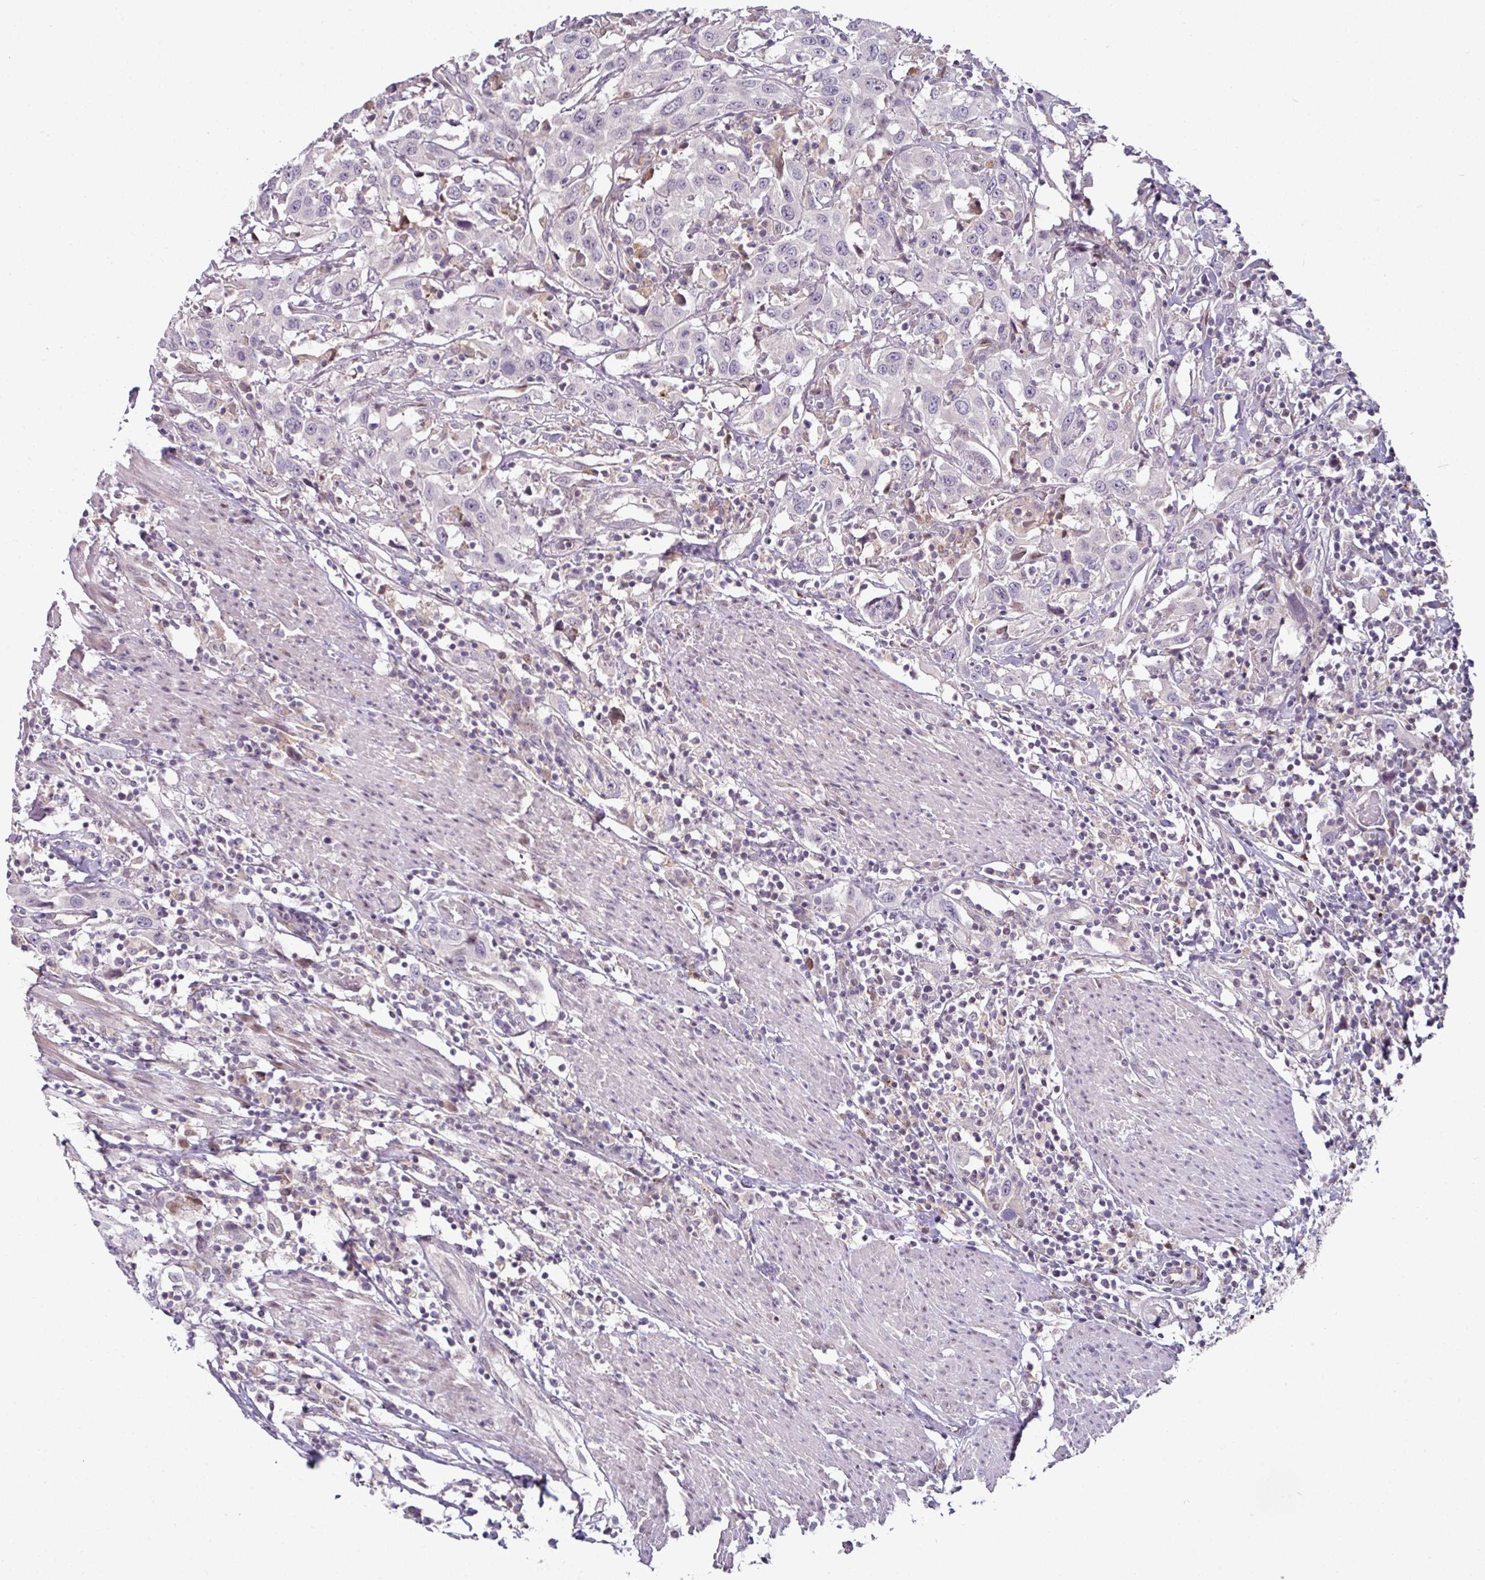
{"staining": {"intensity": "negative", "quantity": "none", "location": "none"}, "tissue": "urothelial cancer", "cell_type": "Tumor cells", "image_type": "cancer", "snomed": [{"axis": "morphology", "description": "Urothelial carcinoma, High grade"}, {"axis": "topography", "description": "Urinary bladder"}], "caption": "Tumor cells are negative for brown protein staining in urothelial carcinoma (high-grade).", "gene": "SWSAP1", "patient": {"sex": "male", "age": 61}}